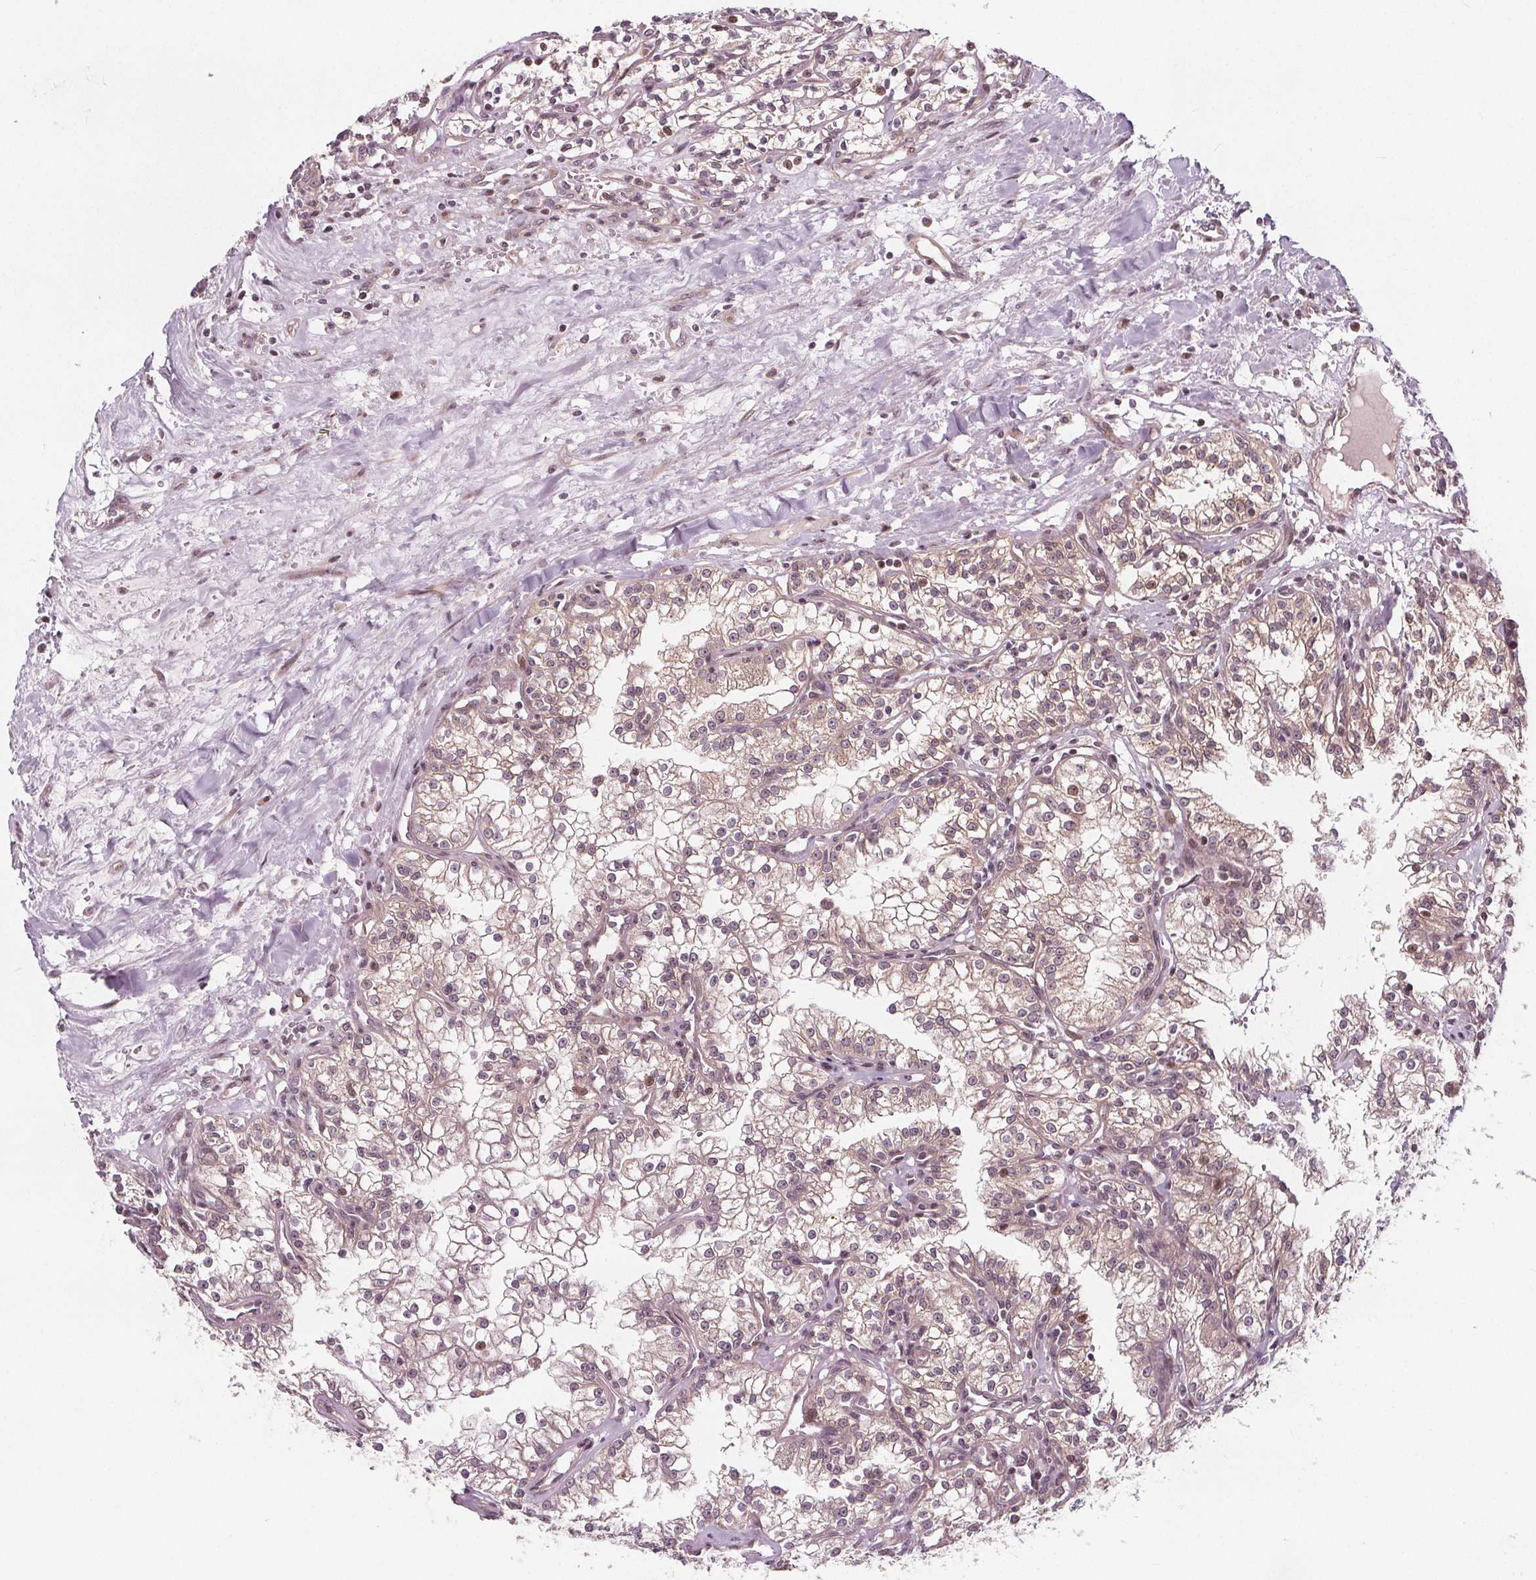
{"staining": {"intensity": "moderate", "quantity": "<25%", "location": "nuclear"}, "tissue": "renal cancer", "cell_type": "Tumor cells", "image_type": "cancer", "snomed": [{"axis": "morphology", "description": "Adenocarcinoma, NOS"}, {"axis": "topography", "description": "Kidney"}], "caption": "This histopathology image demonstrates immunohistochemistry staining of human adenocarcinoma (renal), with low moderate nuclear staining in about <25% of tumor cells.", "gene": "AKT1S1", "patient": {"sex": "male", "age": 36}}